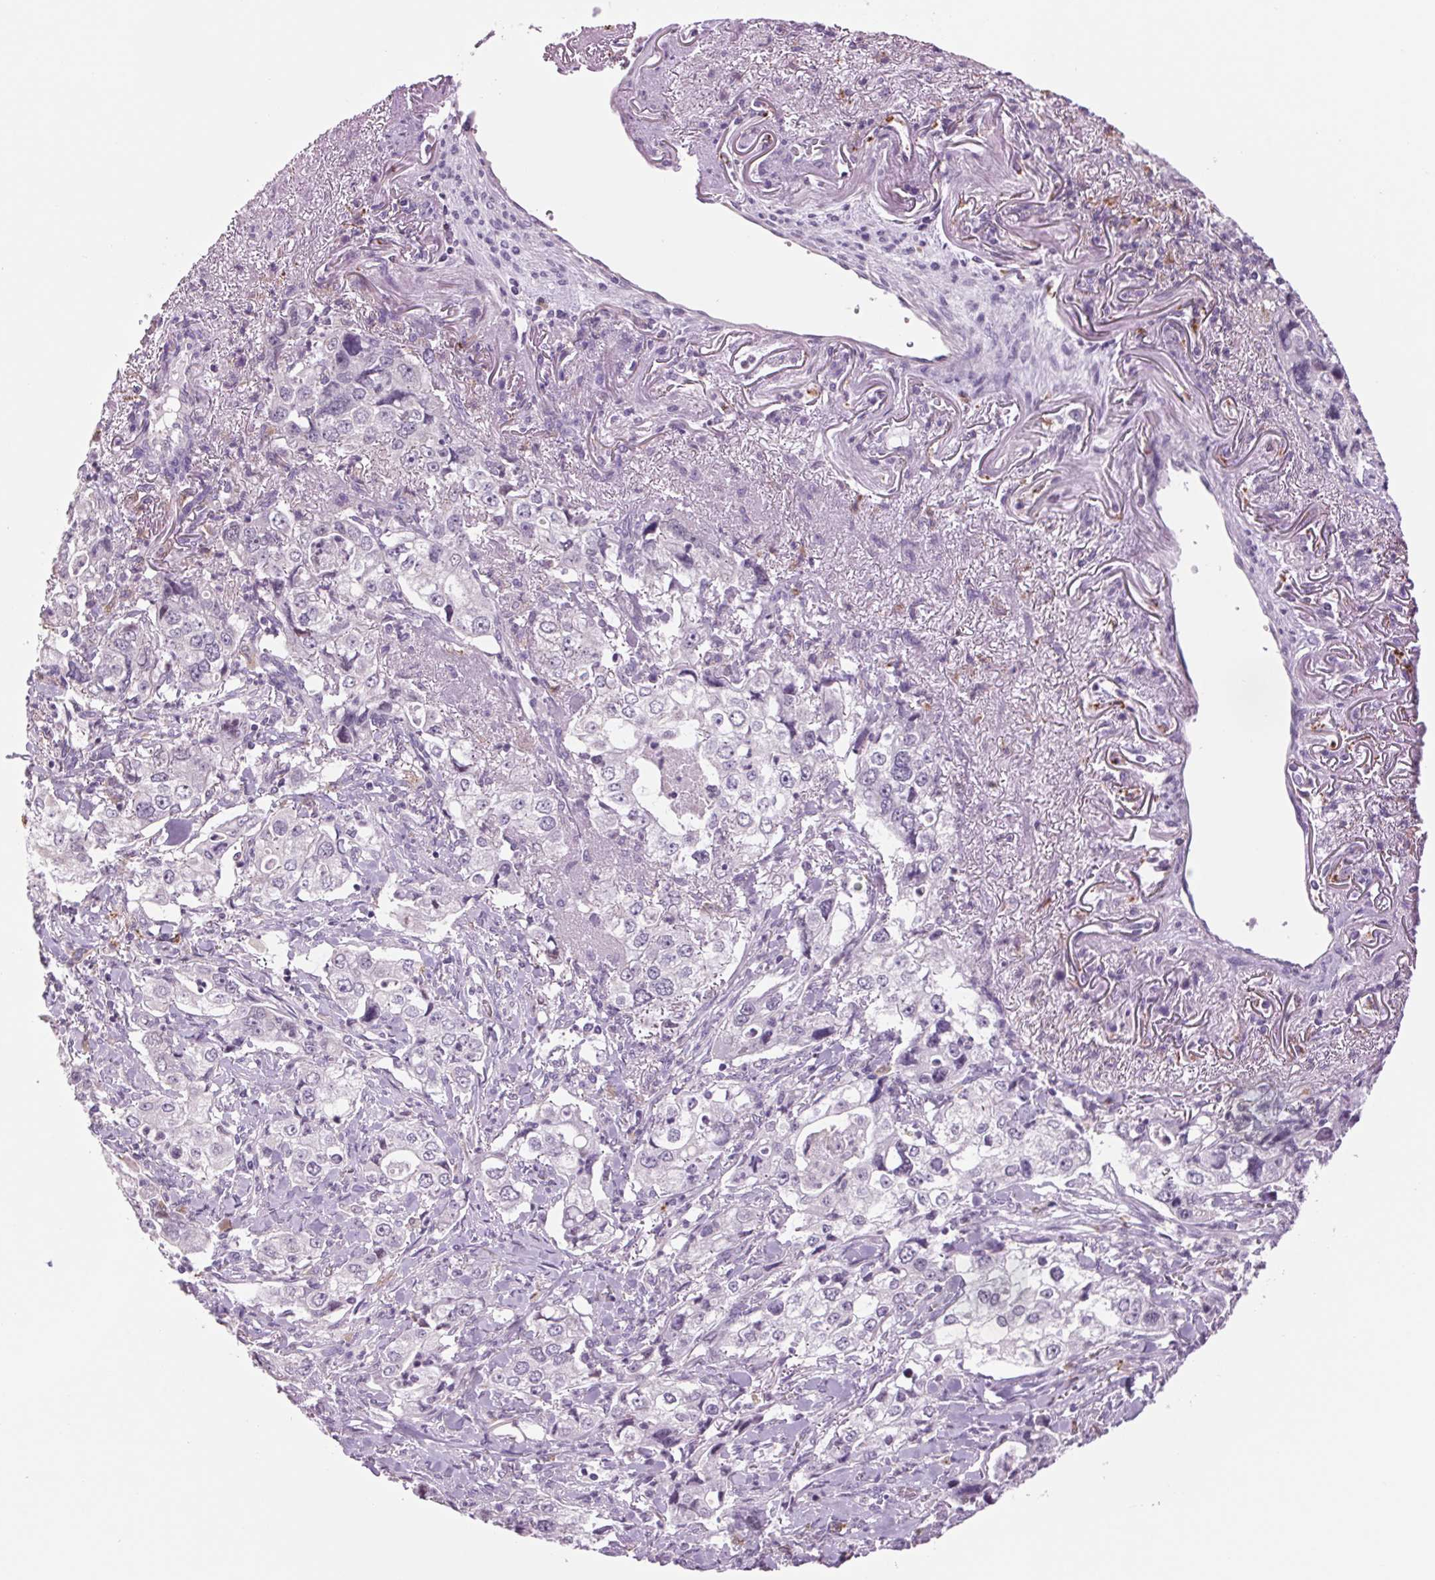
{"staining": {"intensity": "negative", "quantity": "none", "location": "none"}, "tissue": "stomach cancer", "cell_type": "Tumor cells", "image_type": "cancer", "snomed": [{"axis": "morphology", "description": "Adenocarcinoma, NOS"}, {"axis": "topography", "description": "Stomach, upper"}], "caption": "Human stomach cancer (adenocarcinoma) stained for a protein using immunohistochemistry displays no staining in tumor cells.", "gene": "MPO", "patient": {"sex": "male", "age": 75}}